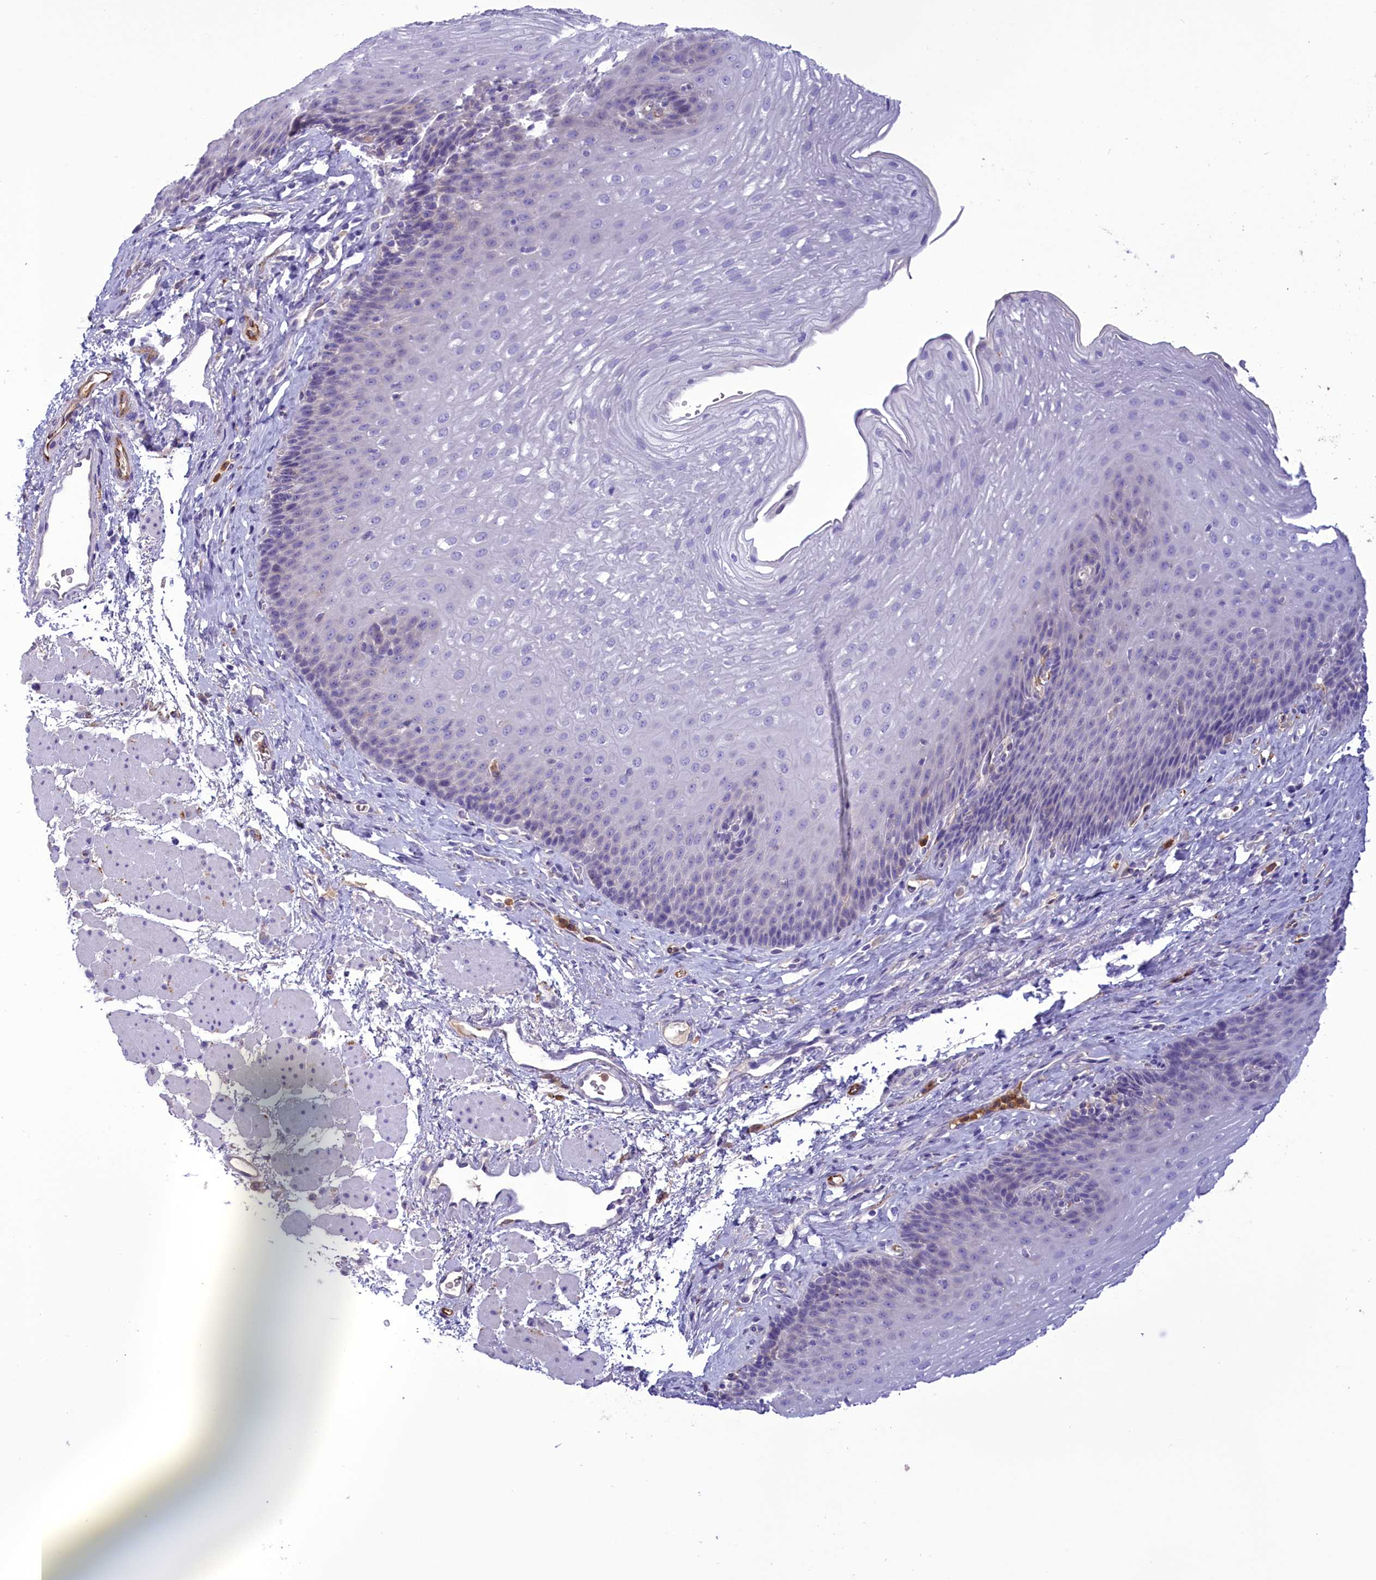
{"staining": {"intensity": "negative", "quantity": "none", "location": "none"}, "tissue": "esophagus", "cell_type": "Squamous epithelial cells", "image_type": "normal", "snomed": [{"axis": "morphology", "description": "Normal tissue, NOS"}, {"axis": "topography", "description": "Esophagus"}], "caption": "Squamous epithelial cells show no significant positivity in normal esophagus. Brightfield microscopy of IHC stained with DAB (3,3'-diaminobenzidine) (brown) and hematoxylin (blue), captured at high magnification.", "gene": "FAM149B1", "patient": {"sex": "female", "age": 66}}